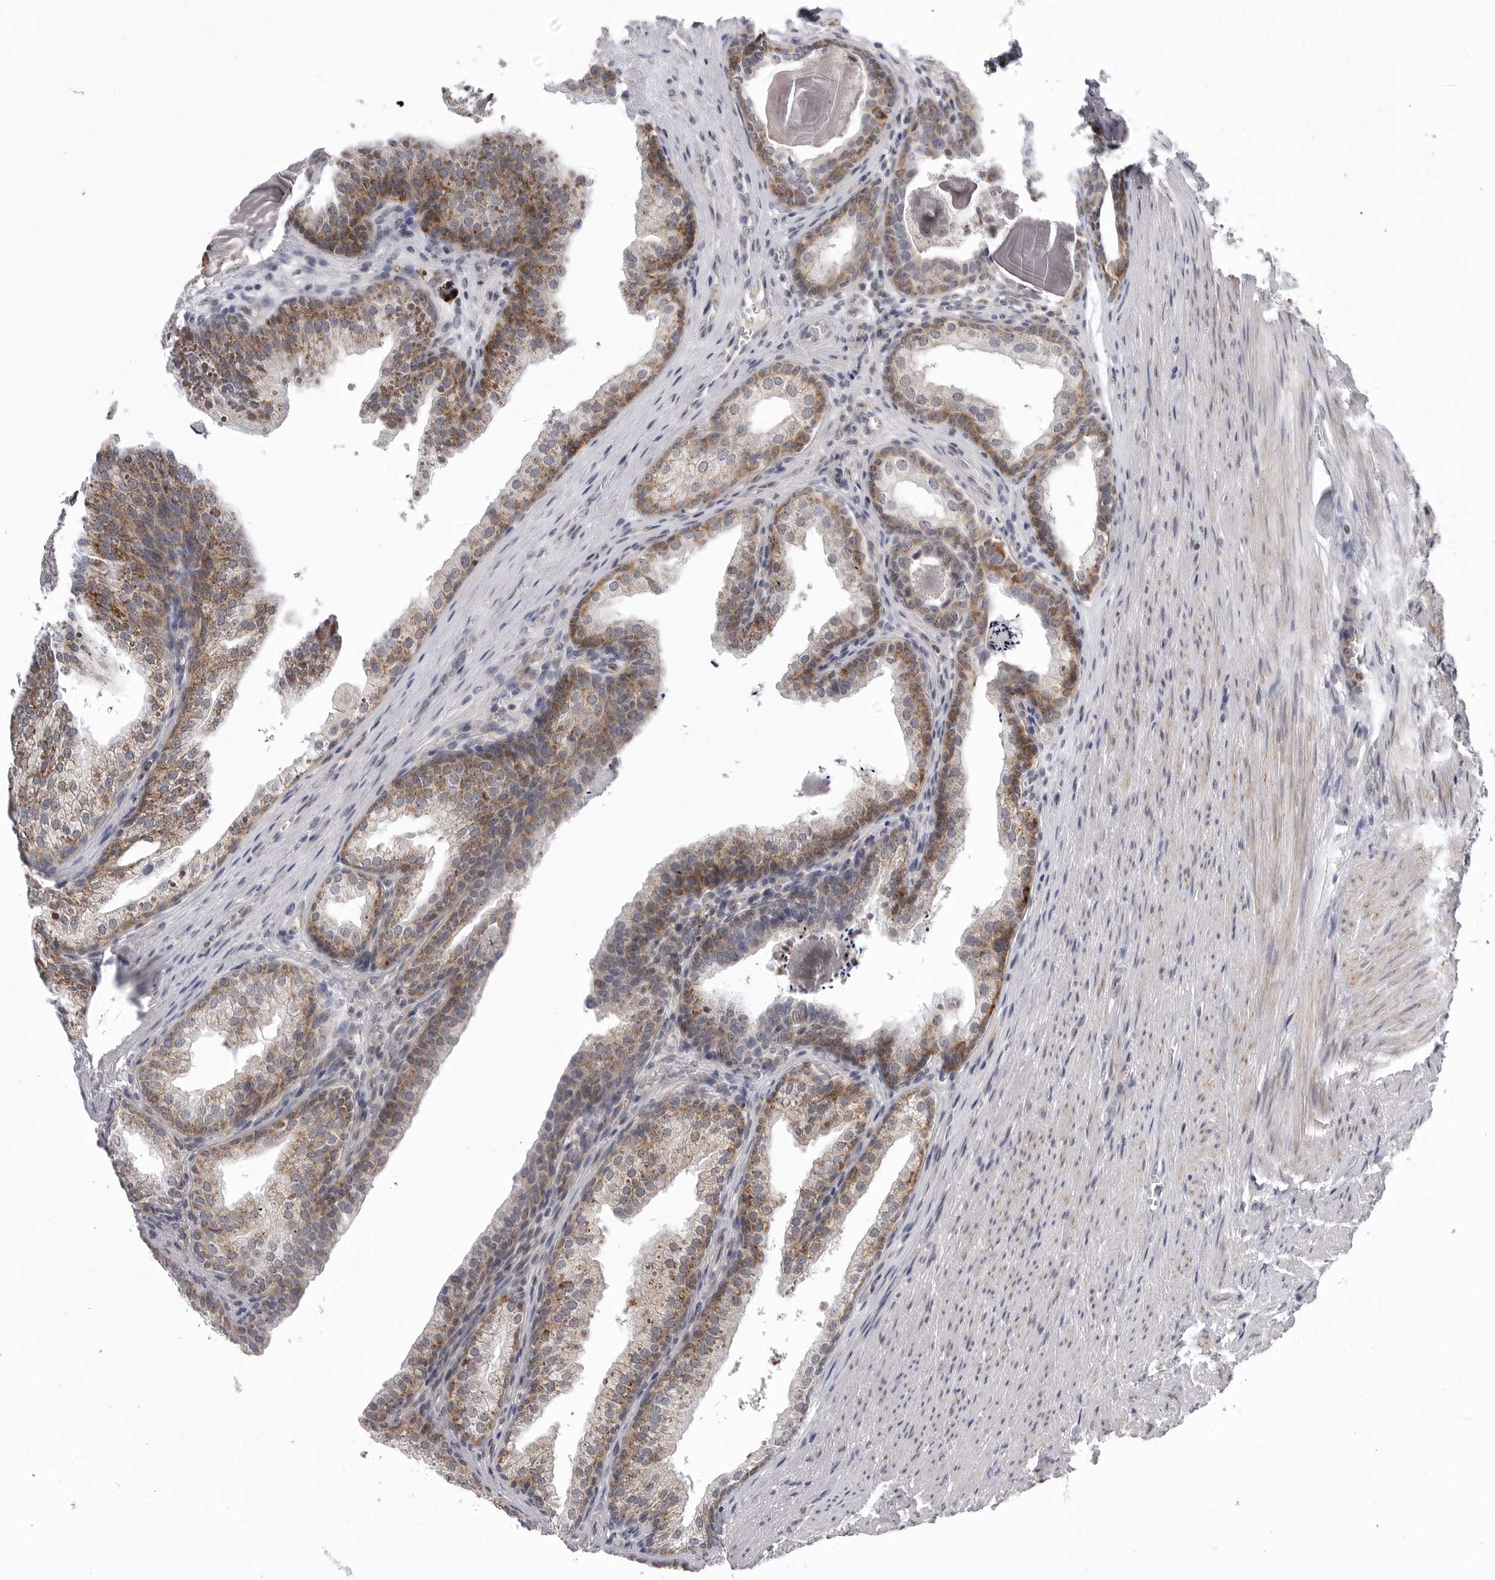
{"staining": {"intensity": "moderate", "quantity": ">75%", "location": "cytoplasmic/membranous"}, "tissue": "prostate cancer", "cell_type": "Tumor cells", "image_type": "cancer", "snomed": [{"axis": "morphology", "description": "Adenocarcinoma, High grade"}, {"axis": "topography", "description": "Prostate"}], "caption": "High-grade adenocarcinoma (prostate) stained with a protein marker shows moderate staining in tumor cells.", "gene": "CDK20", "patient": {"sex": "male", "age": 62}}